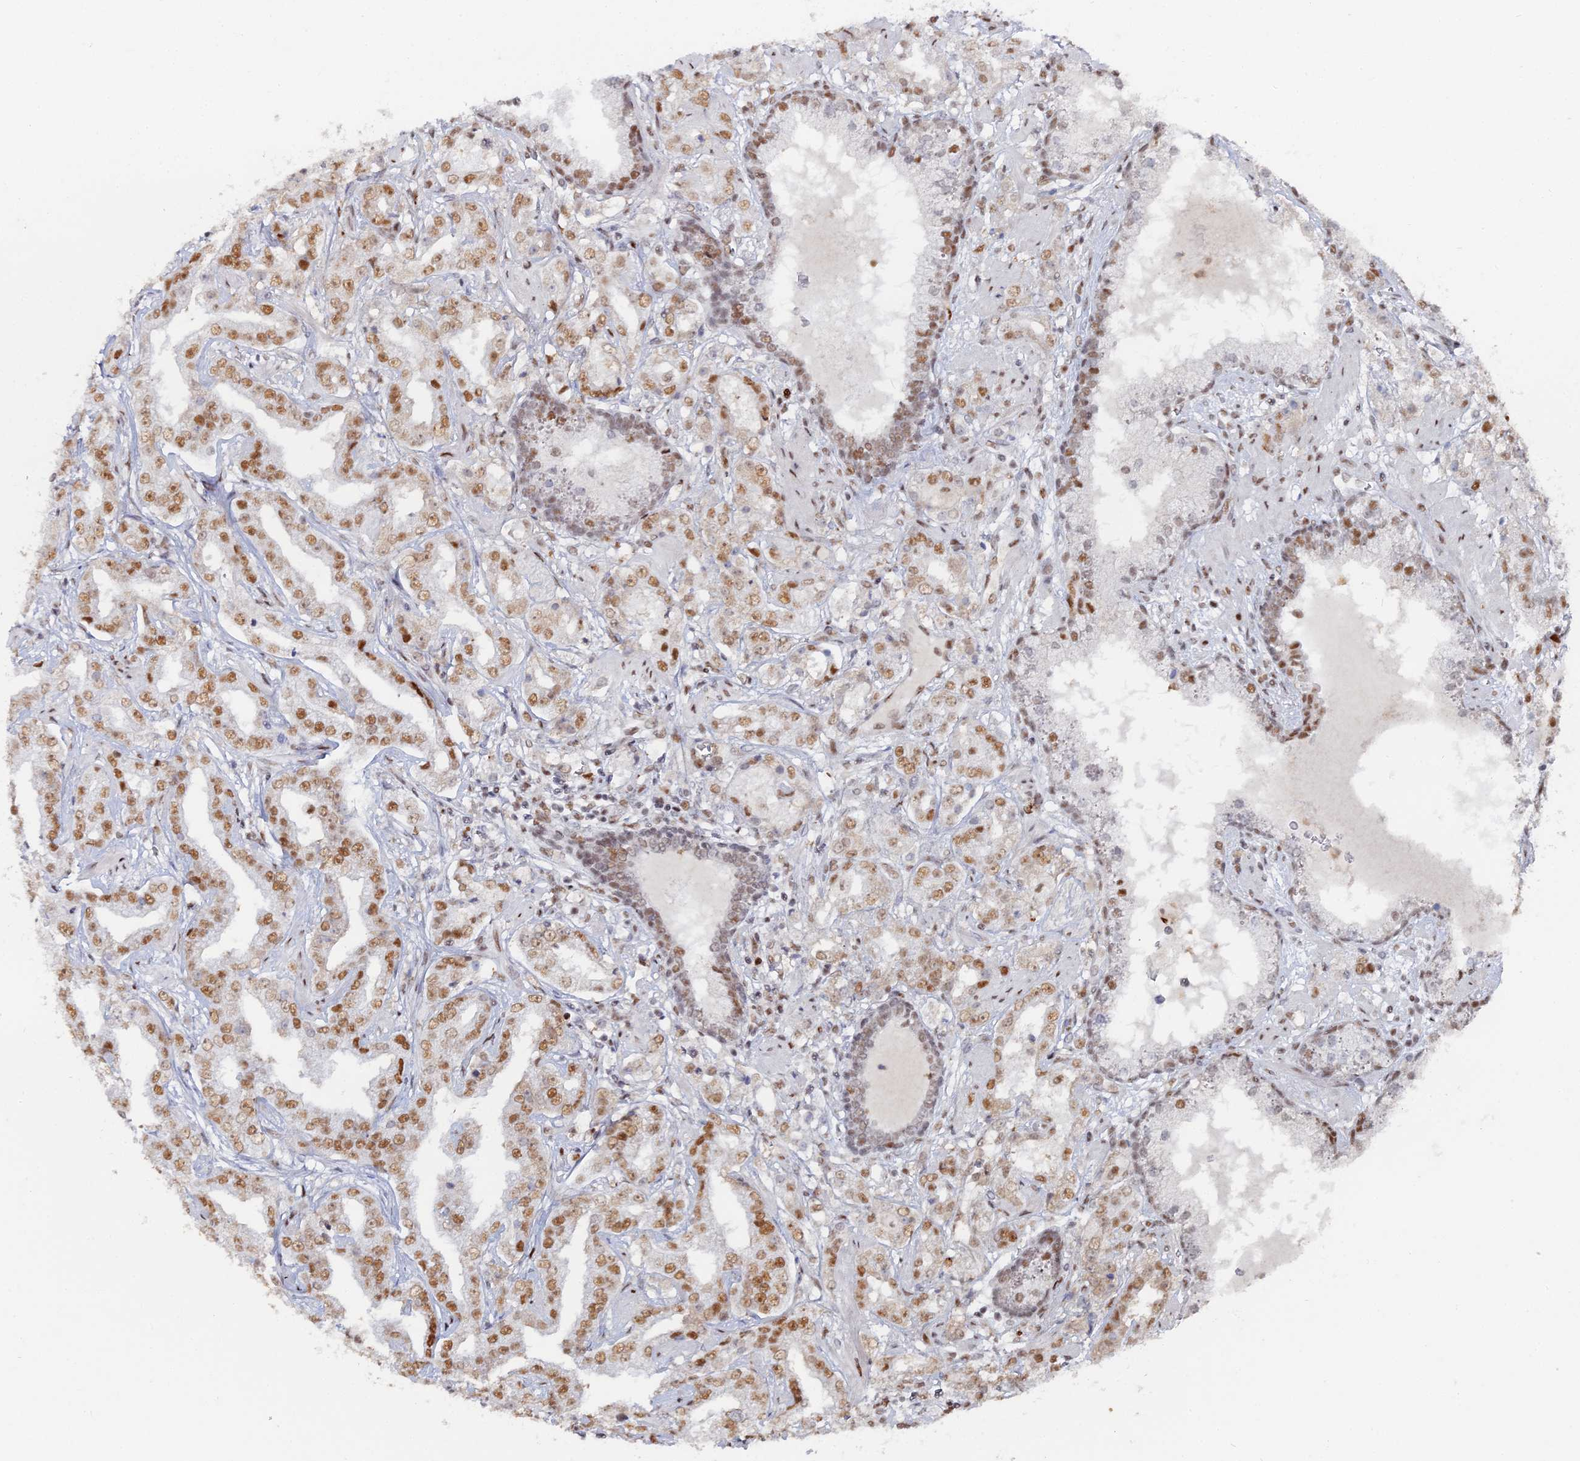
{"staining": {"intensity": "moderate", "quantity": ">75%", "location": "nuclear"}, "tissue": "prostate cancer", "cell_type": "Tumor cells", "image_type": "cancer", "snomed": [{"axis": "morphology", "description": "Adenocarcinoma, High grade"}, {"axis": "topography", "description": "Prostate"}], "caption": "Human prostate cancer stained for a protein (brown) displays moderate nuclear positive staining in approximately >75% of tumor cells.", "gene": "GSC2", "patient": {"sex": "male", "age": 63}}